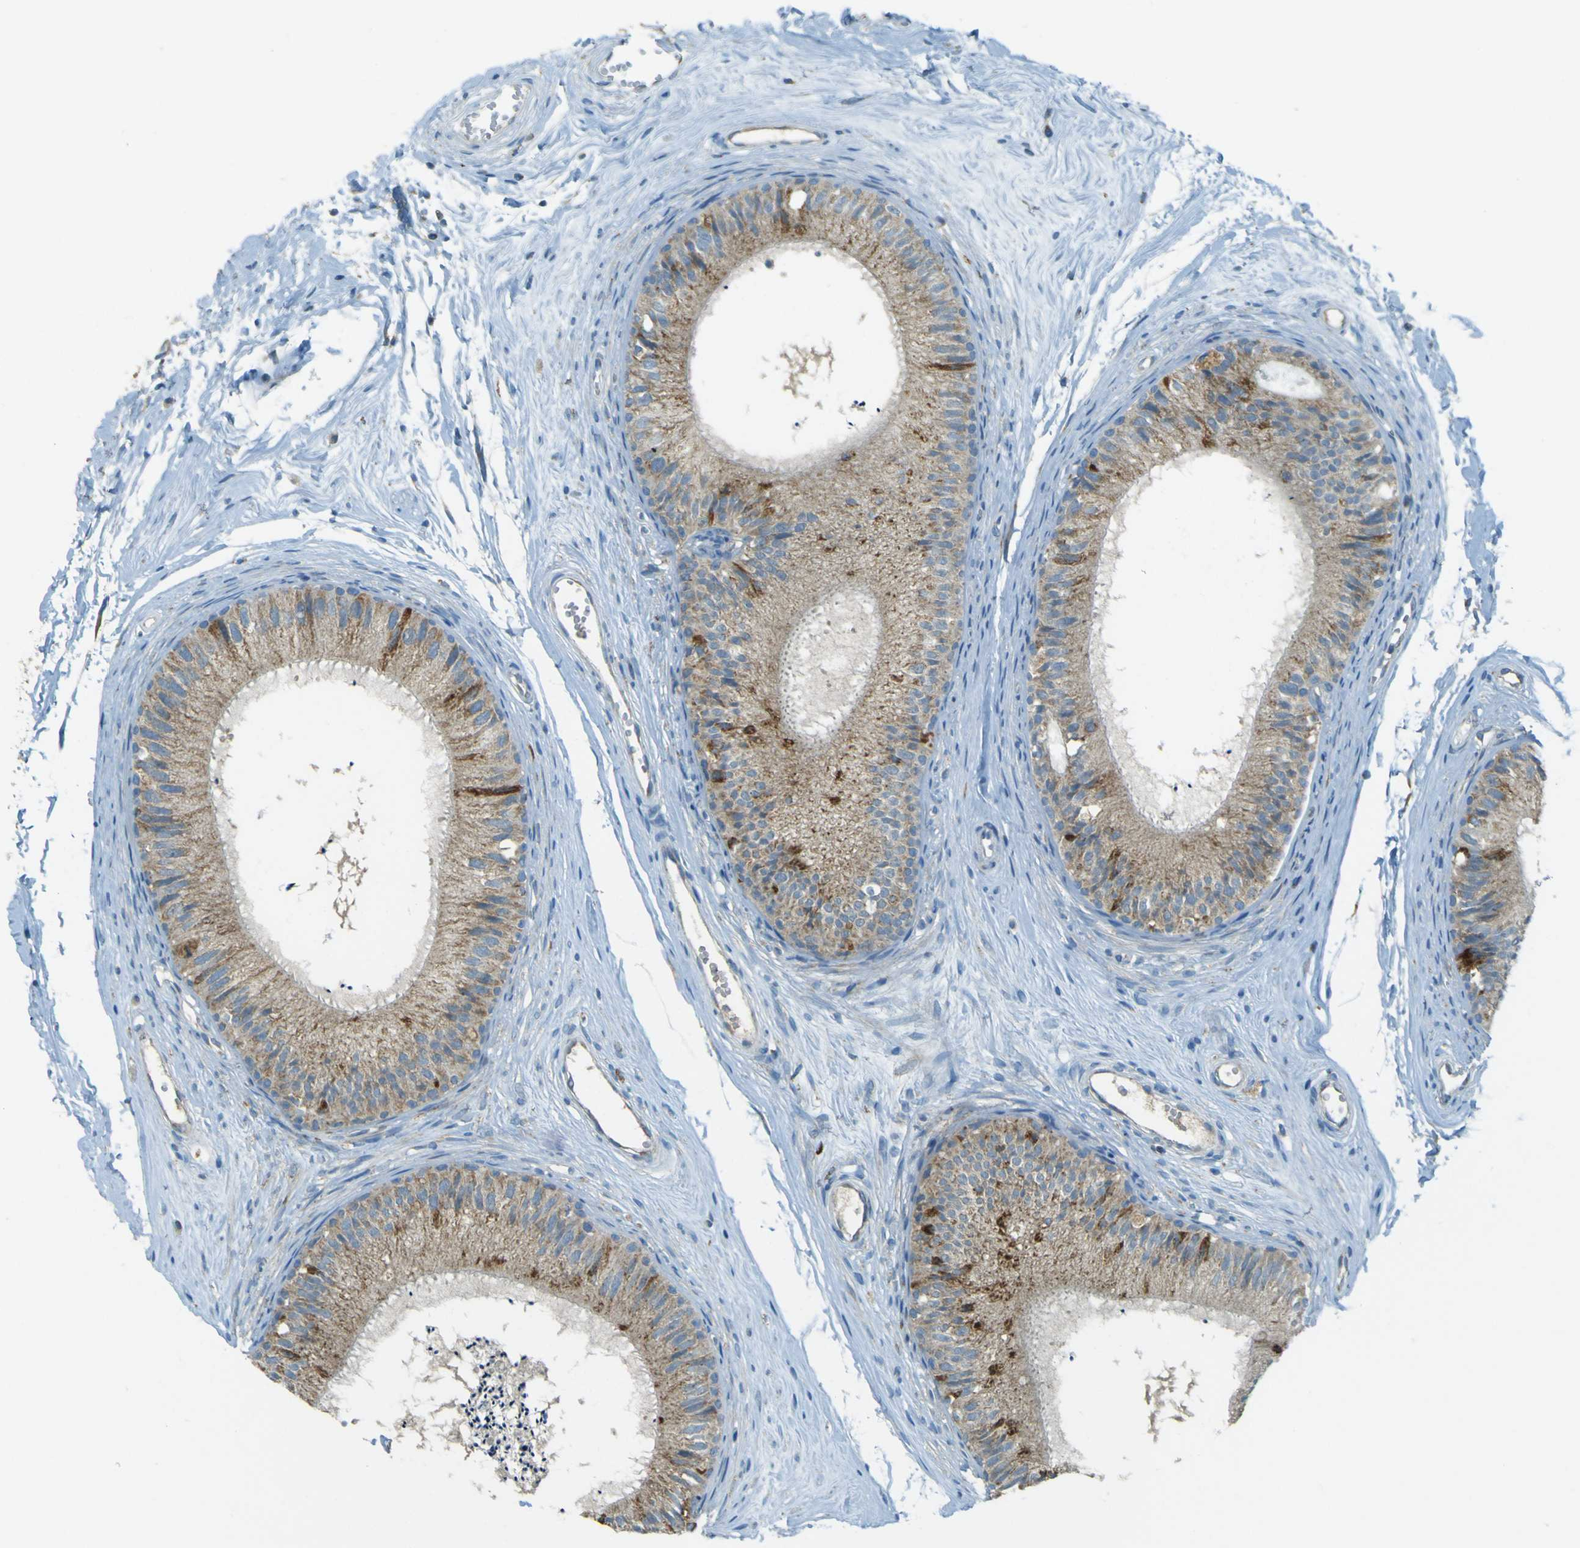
{"staining": {"intensity": "moderate", "quantity": ">75%", "location": "cytoplasmic/membranous"}, "tissue": "epididymis", "cell_type": "Glandular cells", "image_type": "normal", "snomed": [{"axis": "morphology", "description": "Normal tissue, NOS"}, {"axis": "topography", "description": "Epididymis"}], "caption": "Moderate cytoplasmic/membranous protein staining is appreciated in about >75% of glandular cells in epididymis. (DAB IHC, brown staining for protein, blue staining for nuclei).", "gene": "FKTN", "patient": {"sex": "male", "age": 56}}